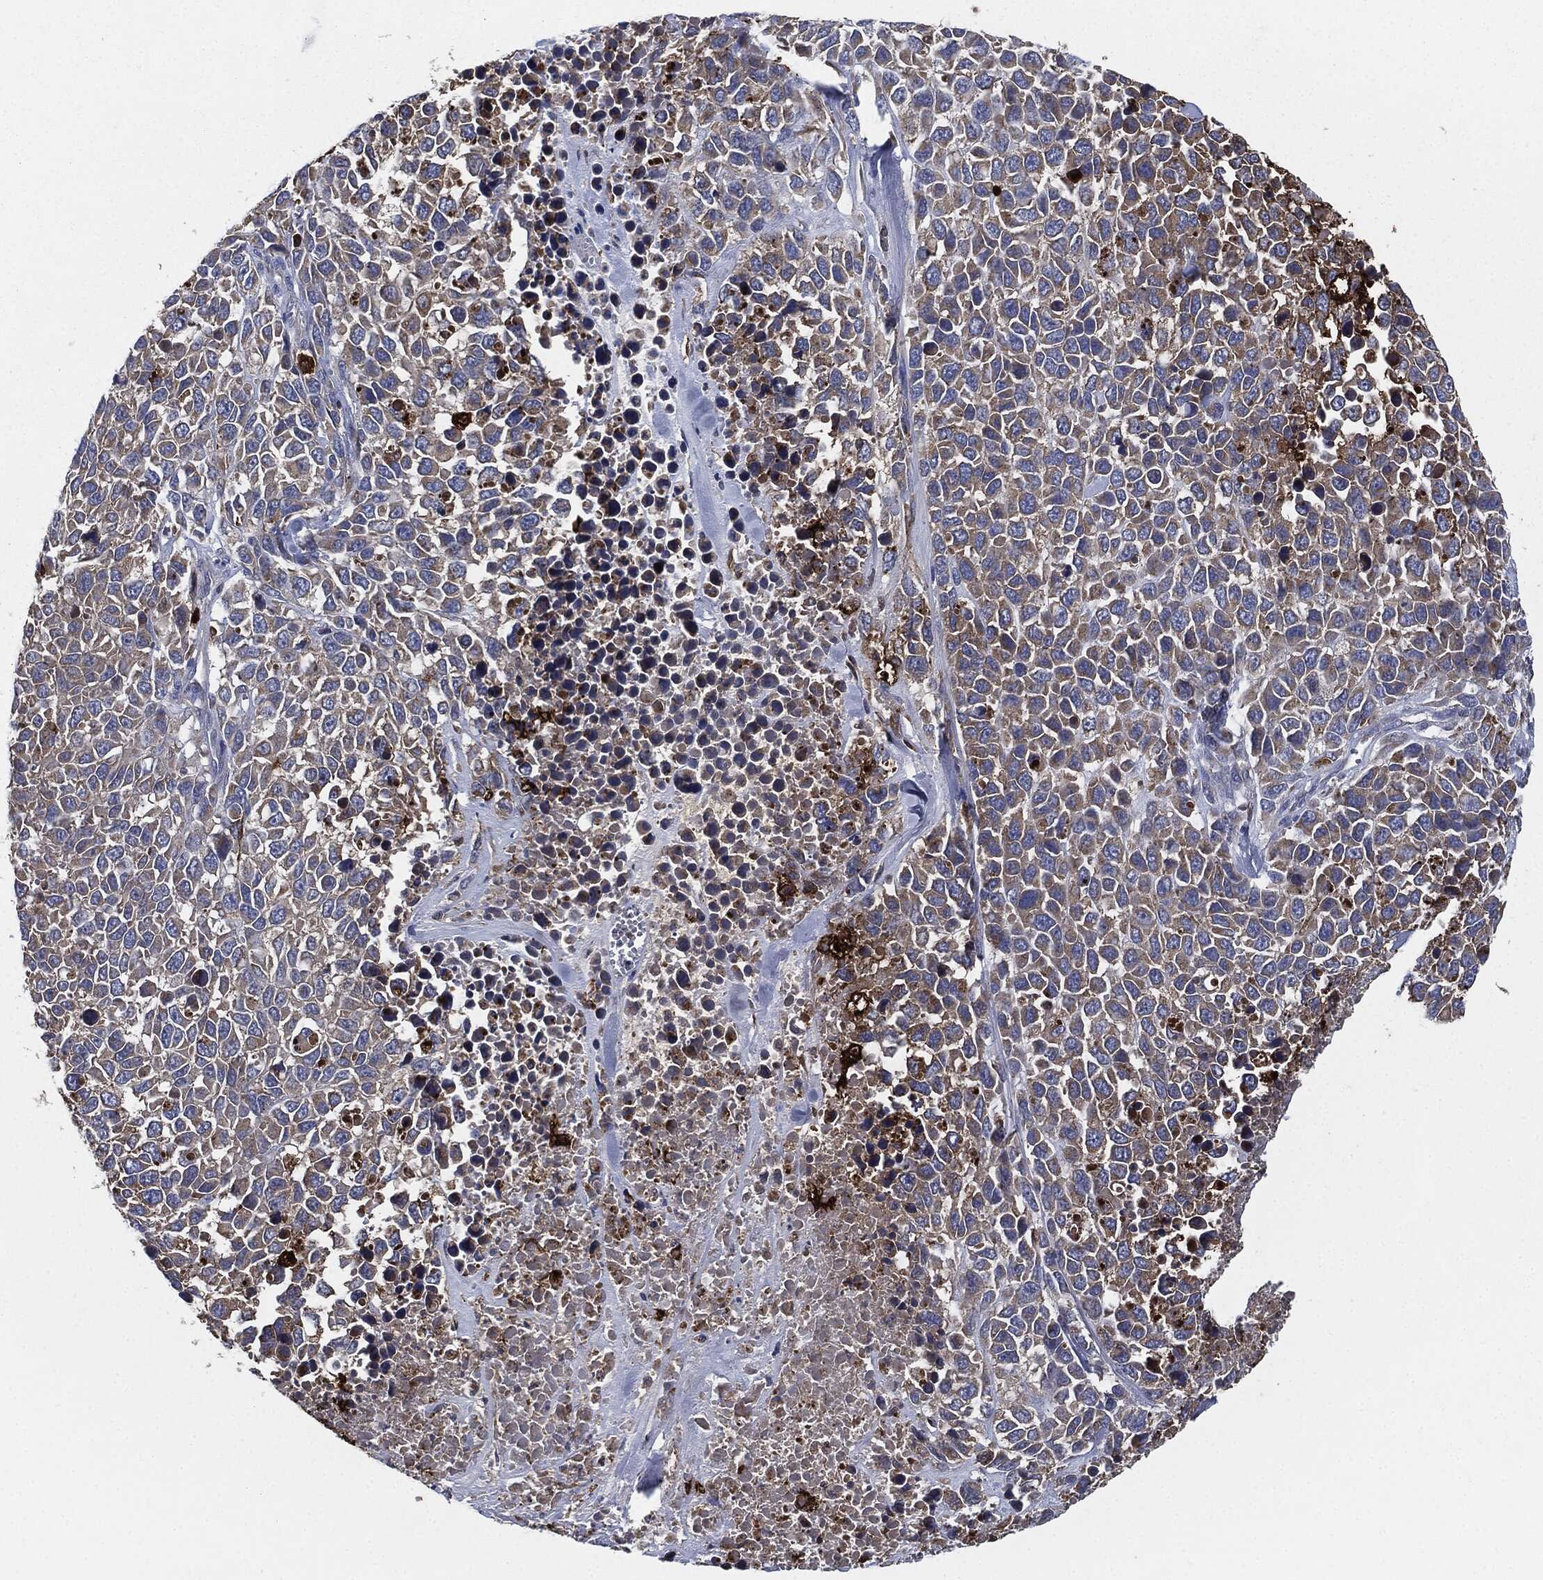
{"staining": {"intensity": "weak", "quantity": "25%-75%", "location": "cytoplasmic/membranous"}, "tissue": "melanoma", "cell_type": "Tumor cells", "image_type": "cancer", "snomed": [{"axis": "morphology", "description": "Malignant melanoma, Metastatic site"}, {"axis": "topography", "description": "Skin"}], "caption": "A micrograph of human malignant melanoma (metastatic site) stained for a protein demonstrates weak cytoplasmic/membranous brown staining in tumor cells.", "gene": "TMEM11", "patient": {"sex": "male", "age": 84}}